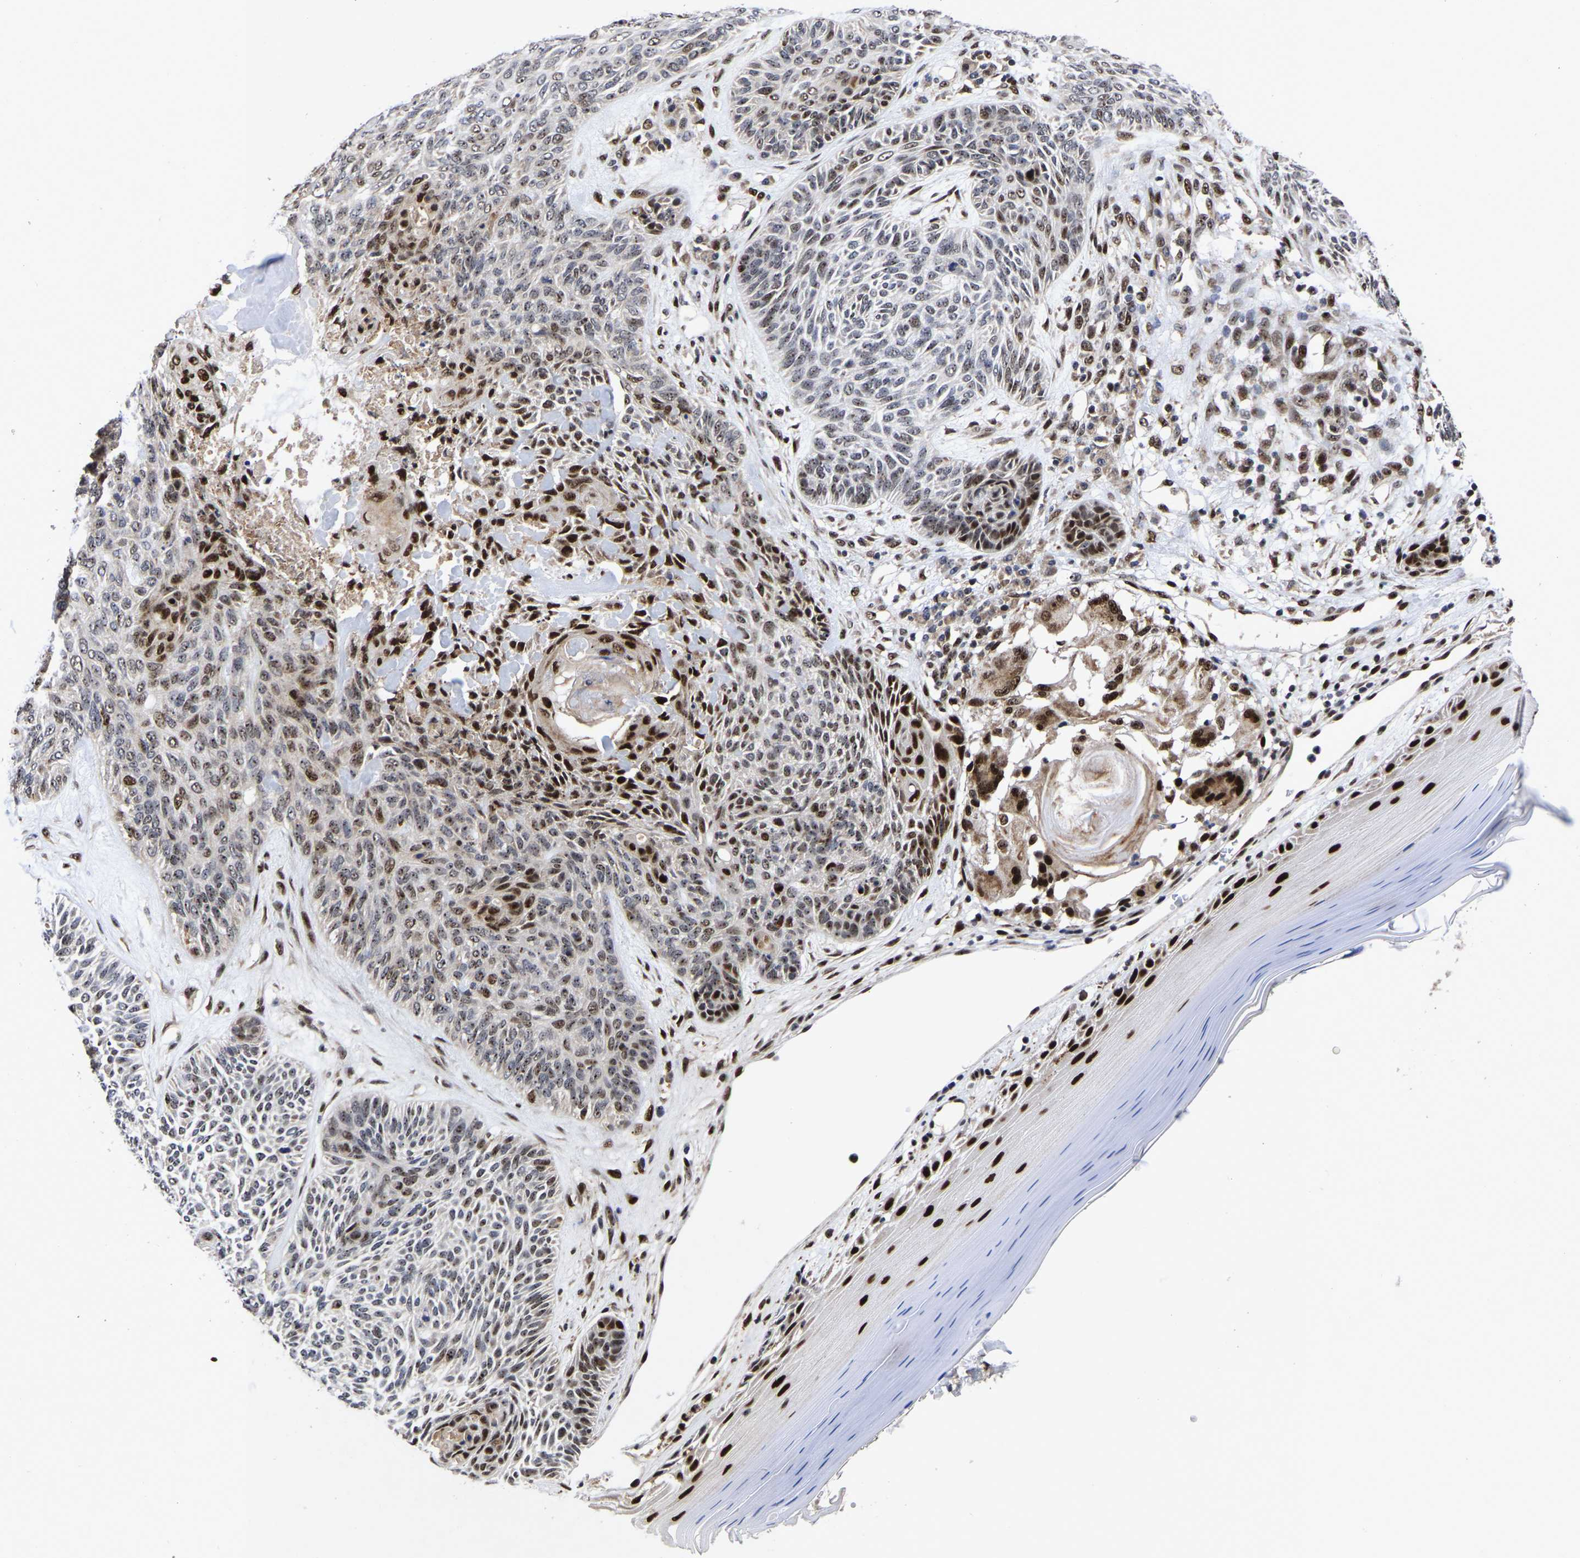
{"staining": {"intensity": "strong", "quantity": "<25%", "location": "nuclear"}, "tissue": "skin cancer", "cell_type": "Tumor cells", "image_type": "cancer", "snomed": [{"axis": "morphology", "description": "Basal cell carcinoma"}, {"axis": "topography", "description": "Skin"}], "caption": "This is a micrograph of immunohistochemistry (IHC) staining of skin basal cell carcinoma, which shows strong expression in the nuclear of tumor cells.", "gene": "JUNB", "patient": {"sex": "male", "age": 55}}